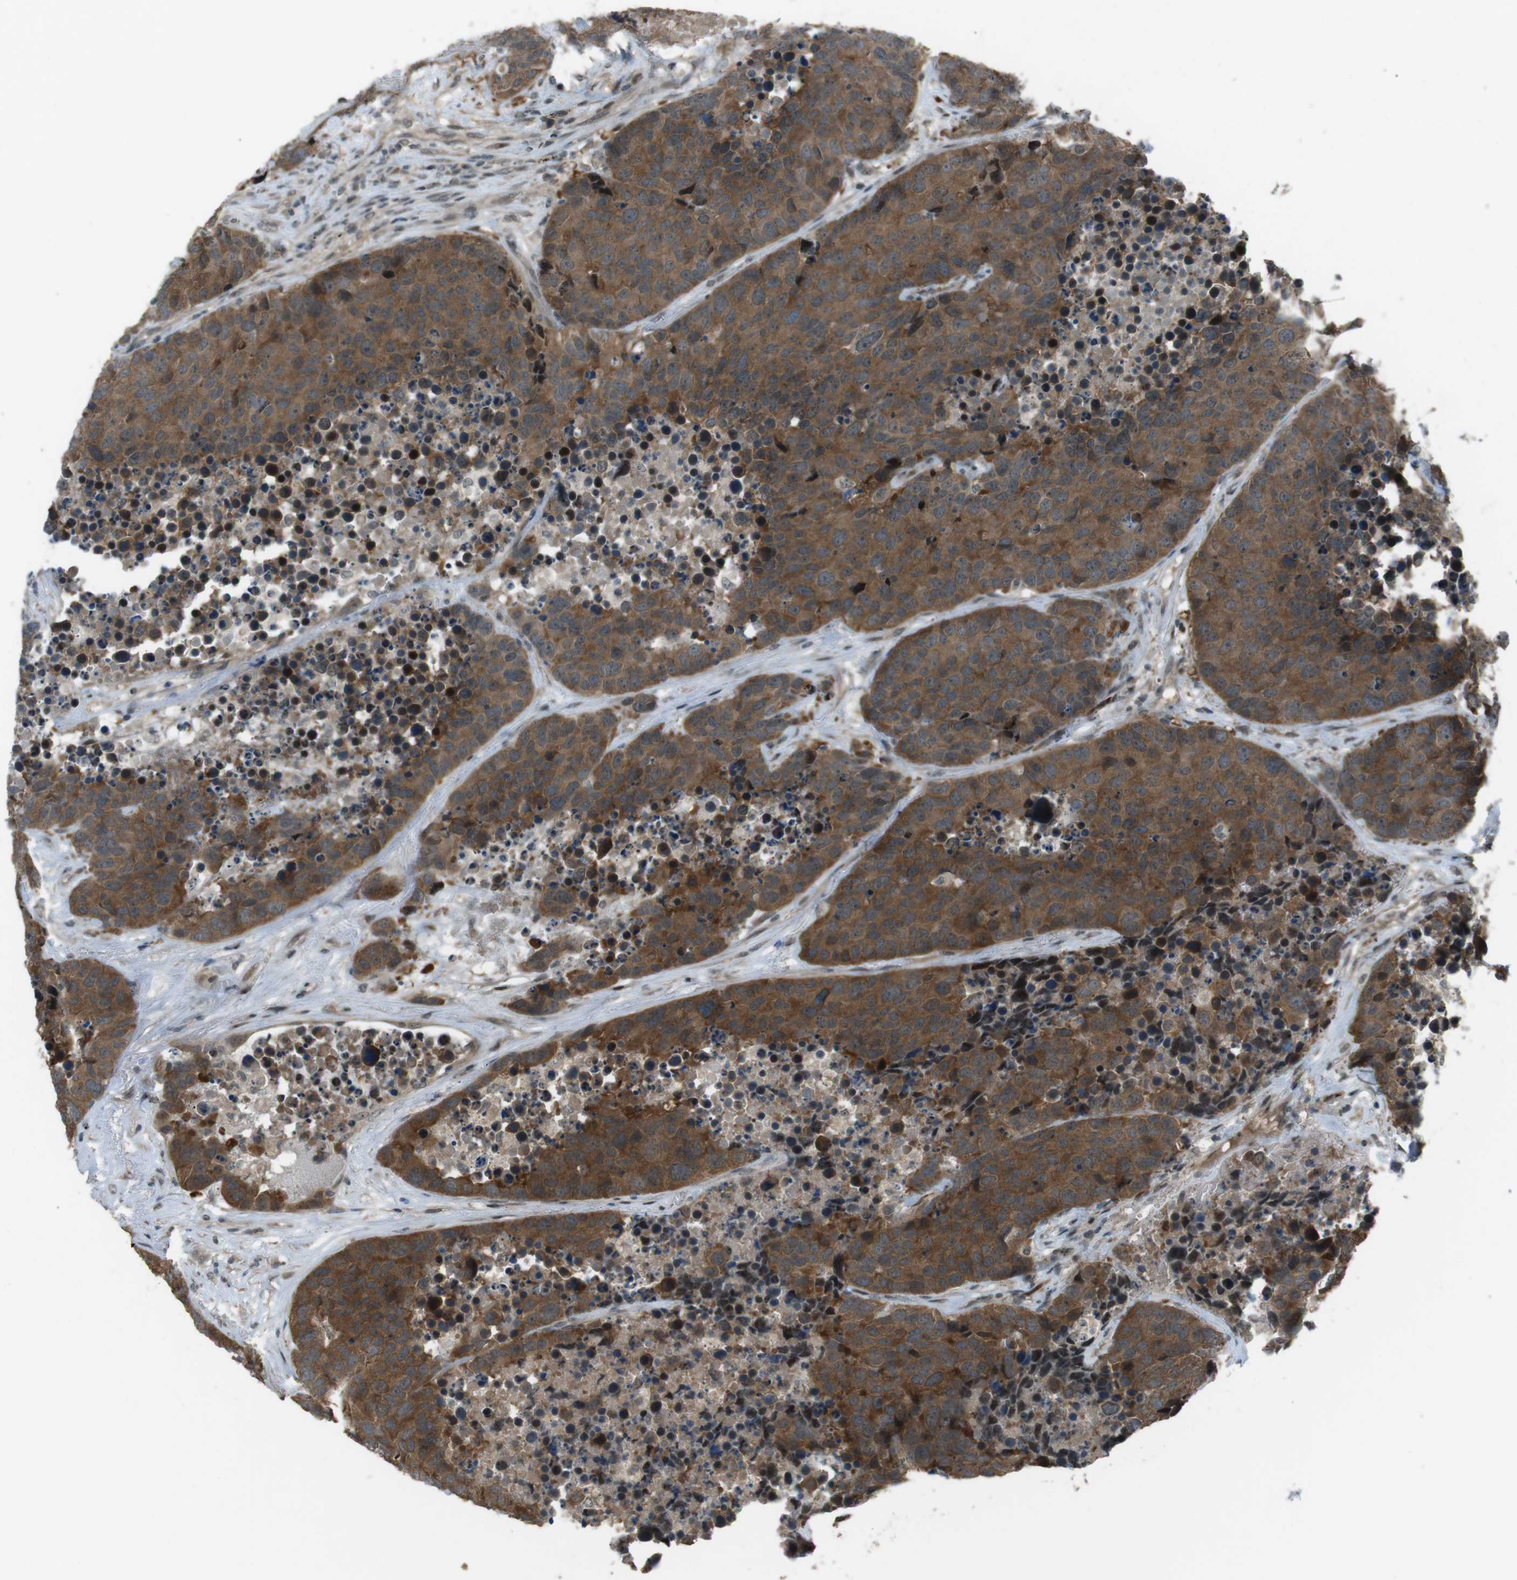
{"staining": {"intensity": "moderate", "quantity": ">75%", "location": "cytoplasmic/membranous"}, "tissue": "carcinoid", "cell_type": "Tumor cells", "image_type": "cancer", "snomed": [{"axis": "morphology", "description": "Carcinoid, malignant, NOS"}, {"axis": "topography", "description": "Lung"}], "caption": "Carcinoid stained with a protein marker demonstrates moderate staining in tumor cells.", "gene": "SLITRK5", "patient": {"sex": "male", "age": 60}}